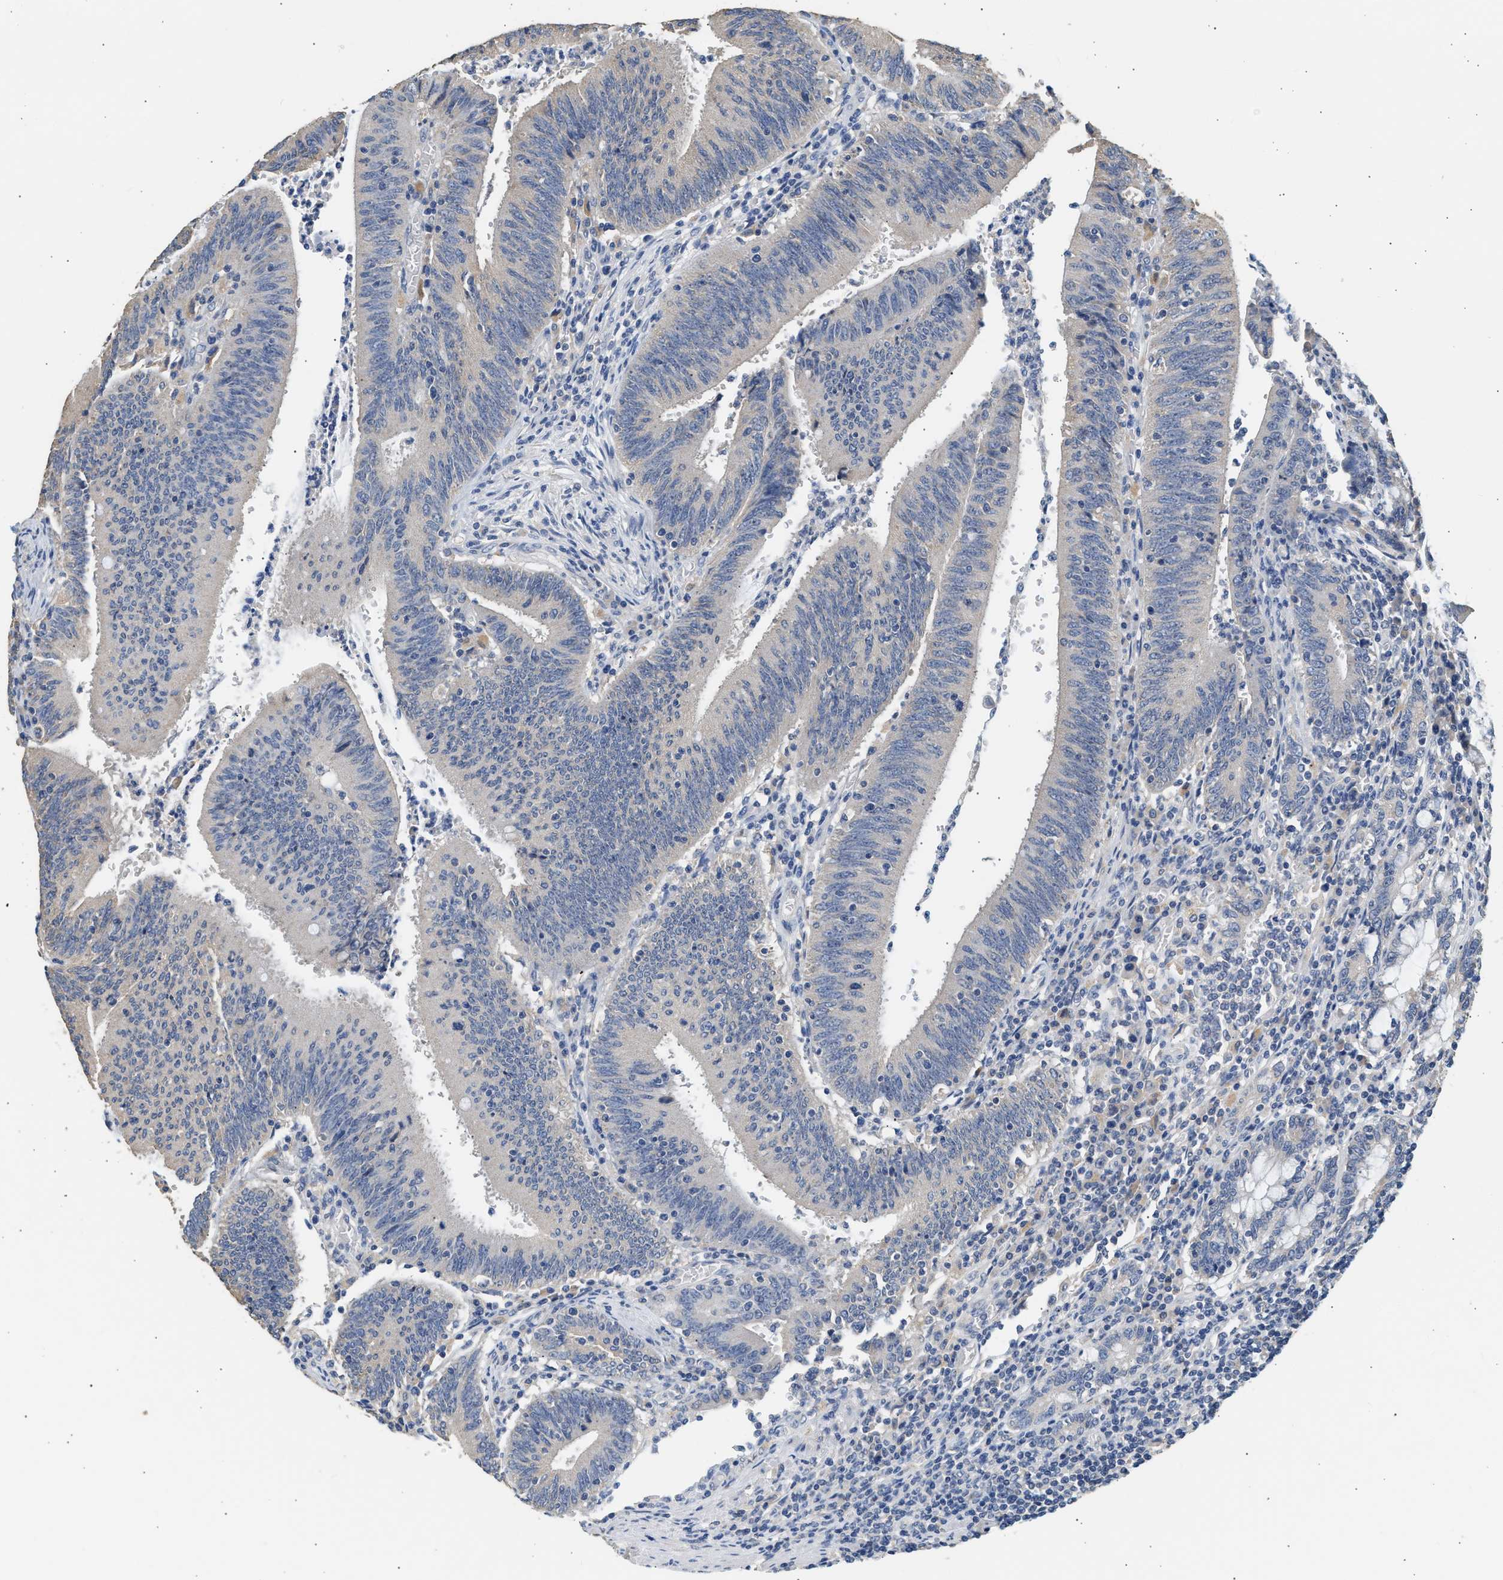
{"staining": {"intensity": "negative", "quantity": "none", "location": "none"}, "tissue": "colorectal cancer", "cell_type": "Tumor cells", "image_type": "cancer", "snomed": [{"axis": "morphology", "description": "Normal tissue, NOS"}, {"axis": "morphology", "description": "Adenocarcinoma, NOS"}, {"axis": "topography", "description": "Rectum"}], "caption": "Image shows no protein staining in tumor cells of colorectal cancer tissue. (DAB immunohistochemistry visualized using brightfield microscopy, high magnification).", "gene": "WDR31", "patient": {"sex": "female", "age": 66}}